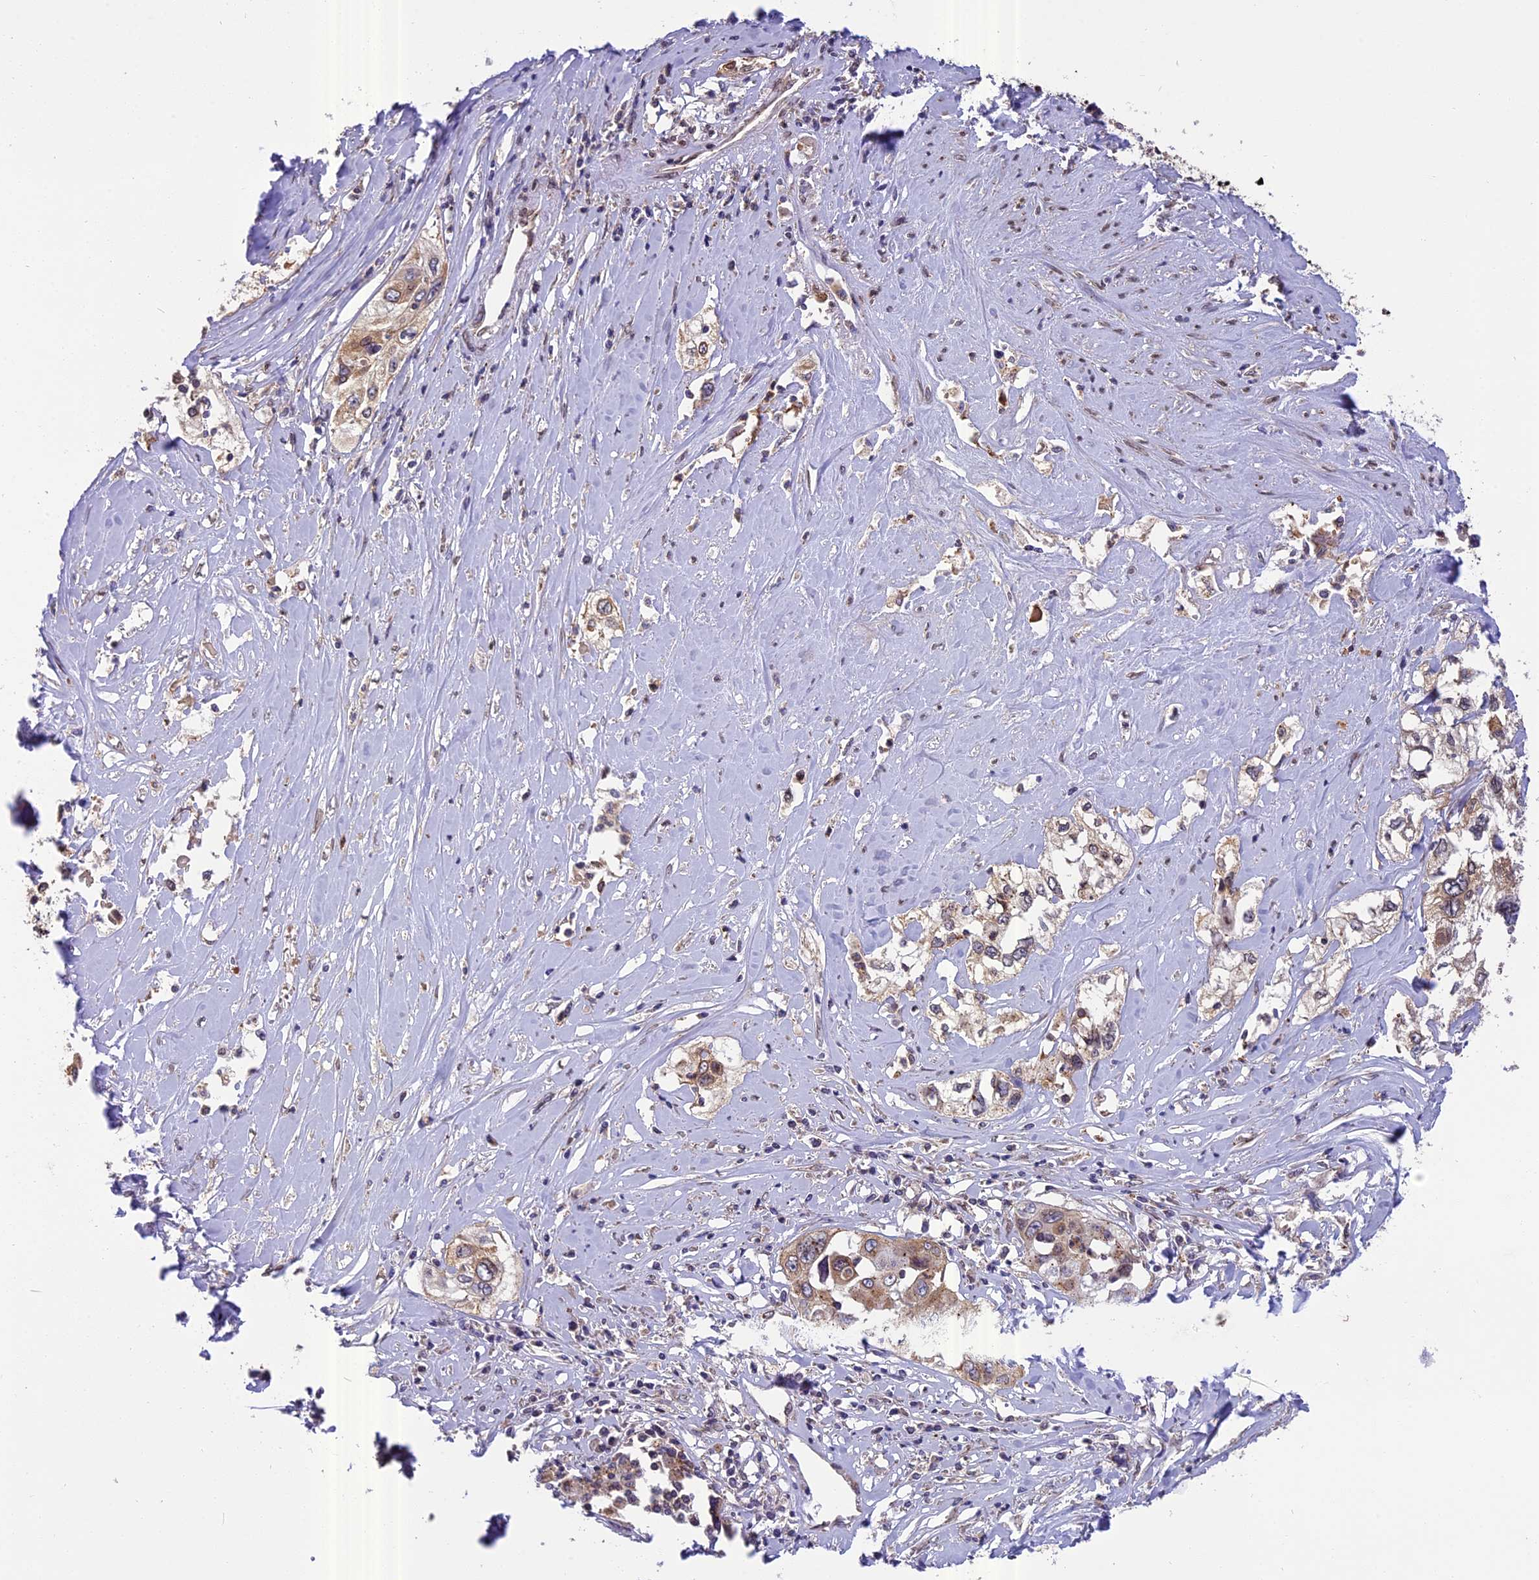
{"staining": {"intensity": "moderate", "quantity": ">75%", "location": "cytoplasmic/membranous"}, "tissue": "cervical cancer", "cell_type": "Tumor cells", "image_type": "cancer", "snomed": [{"axis": "morphology", "description": "Squamous cell carcinoma, NOS"}, {"axis": "topography", "description": "Cervix"}], "caption": "Cervical squamous cell carcinoma stained with DAB (3,3'-diaminobenzidine) IHC displays medium levels of moderate cytoplasmic/membranous expression in approximately >75% of tumor cells.", "gene": "CHMP2A", "patient": {"sex": "female", "age": 31}}